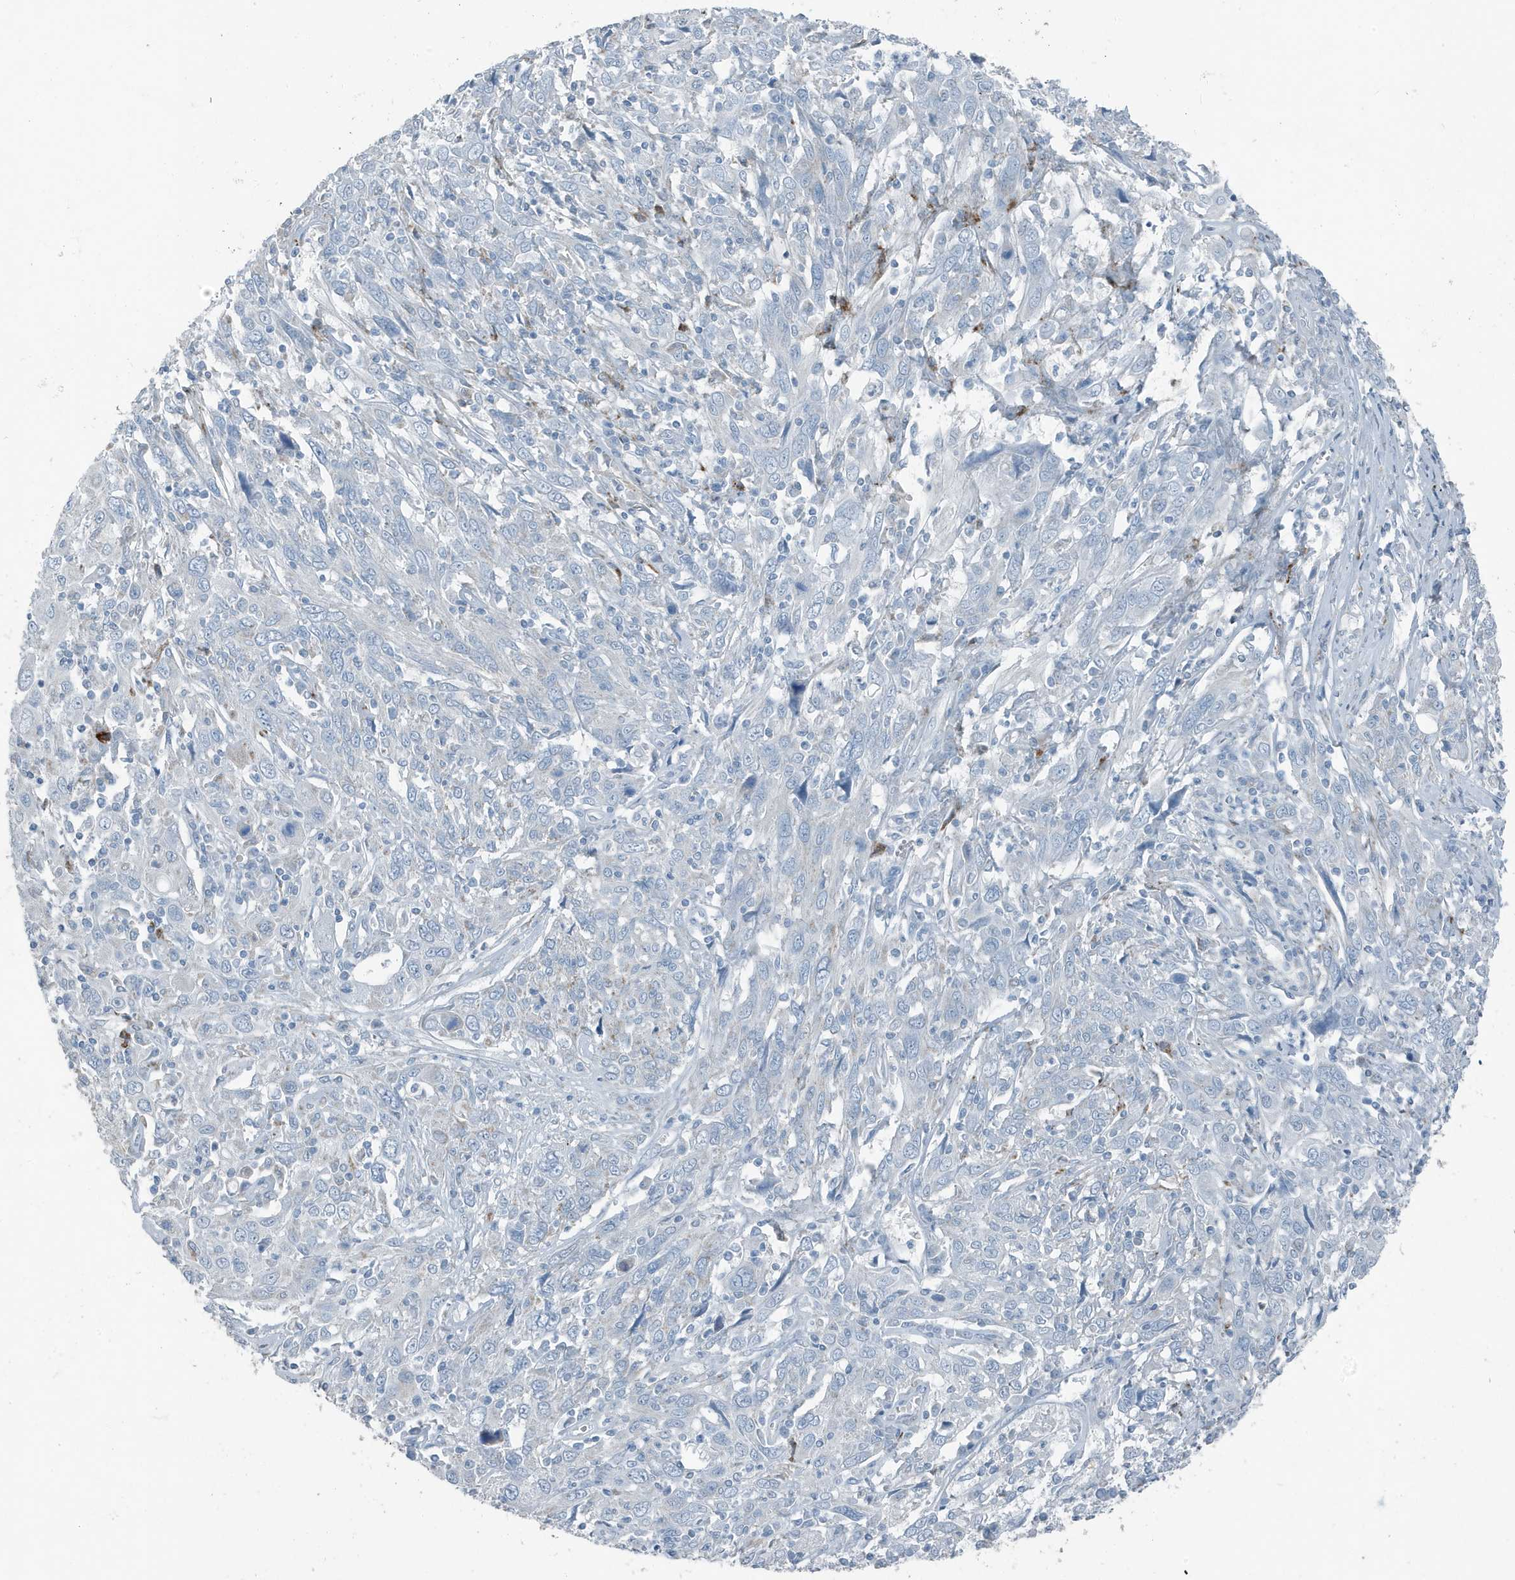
{"staining": {"intensity": "negative", "quantity": "none", "location": "none"}, "tissue": "cervical cancer", "cell_type": "Tumor cells", "image_type": "cancer", "snomed": [{"axis": "morphology", "description": "Squamous cell carcinoma, NOS"}, {"axis": "topography", "description": "Cervix"}], "caption": "Immunohistochemistry (IHC) image of cervical cancer stained for a protein (brown), which shows no expression in tumor cells. (Immunohistochemistry, brightfield microscopy, high magnification).", "gene": "FAM162A", "patient": {"sex": "female", "age": 46}}